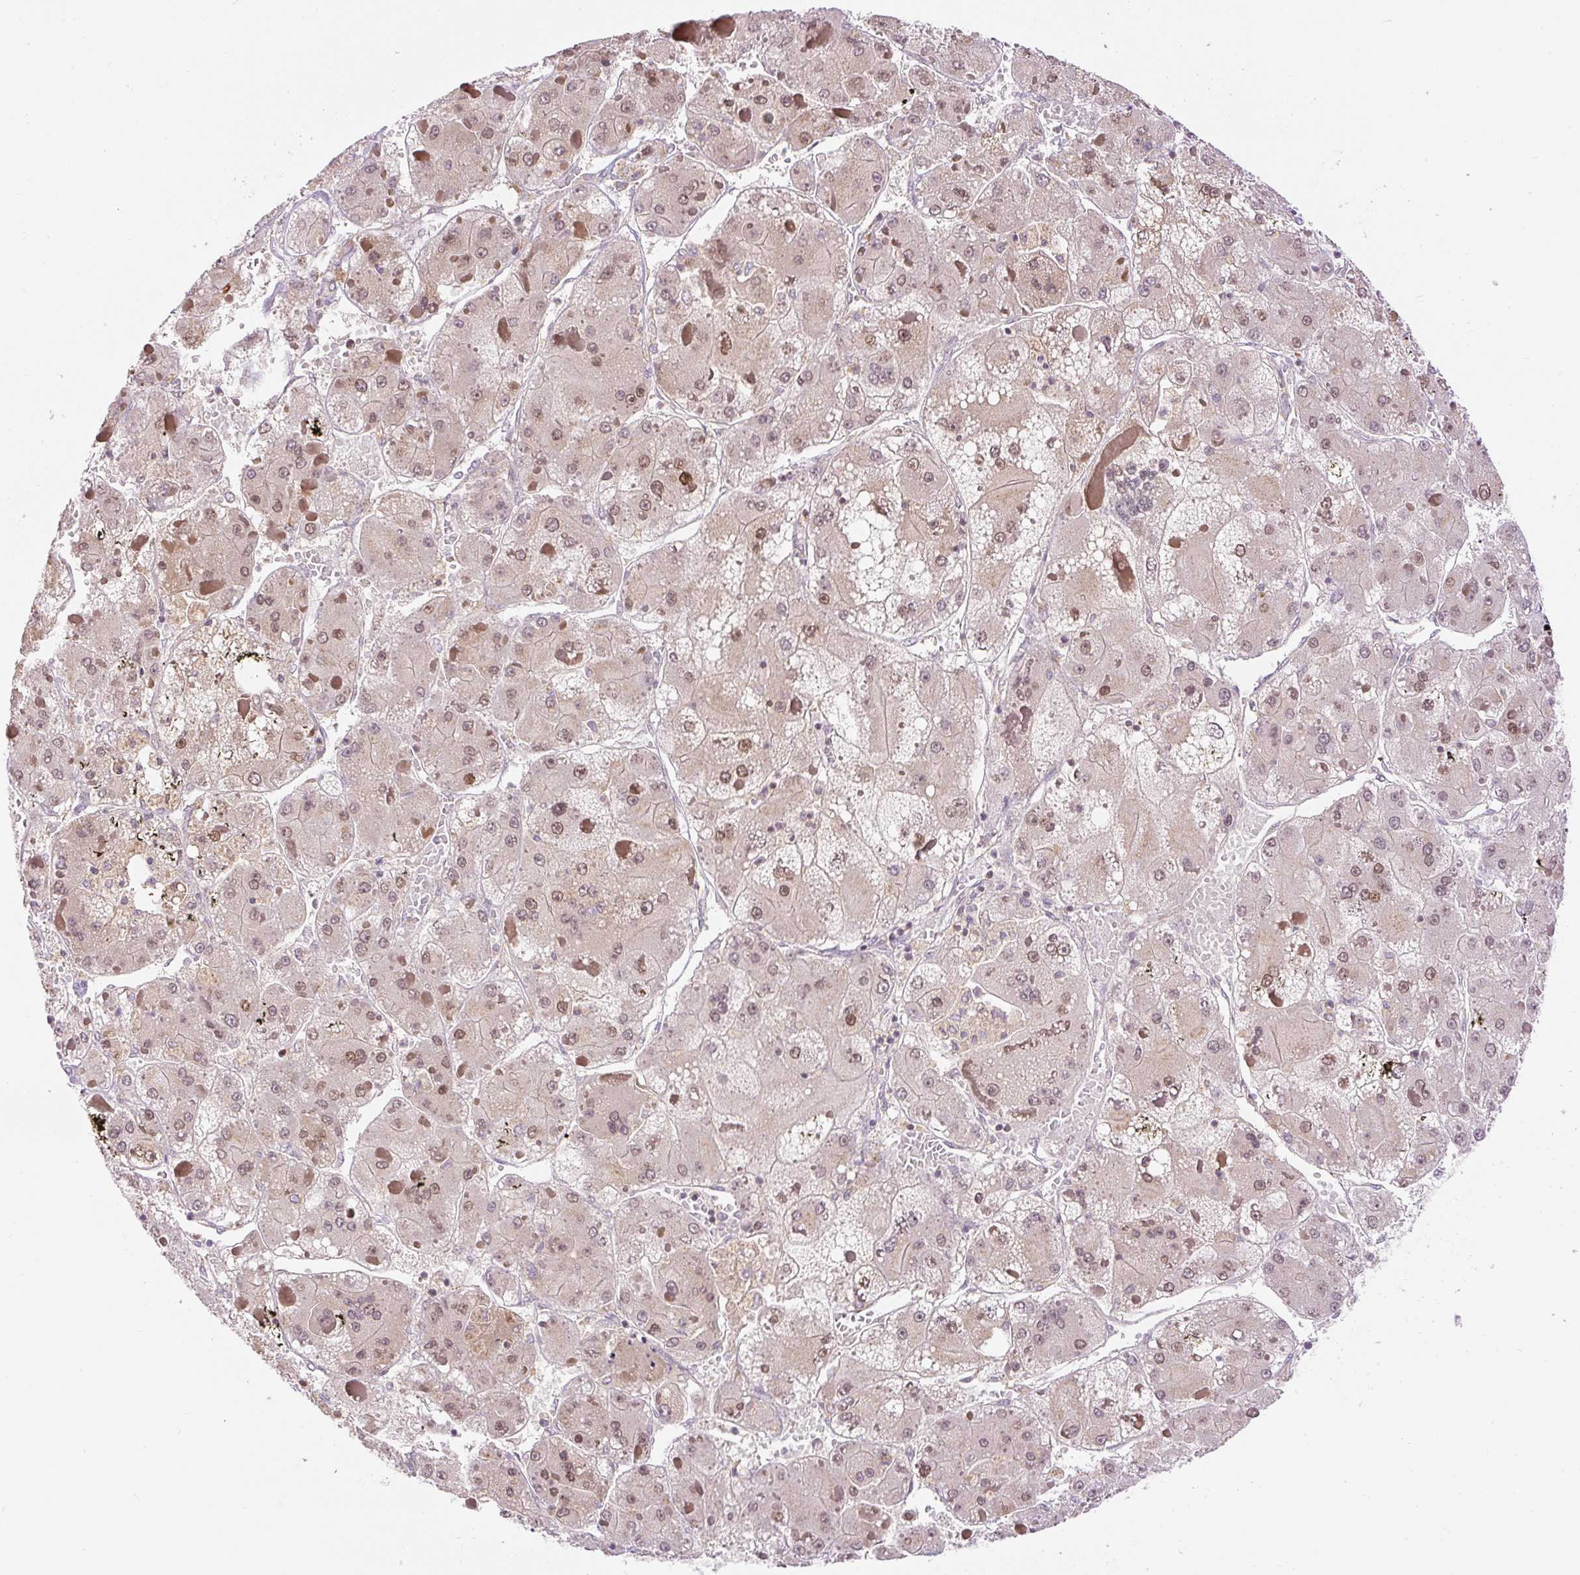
{"staining": {"intensity": "weak", "quantity": ">75%", "location": "nuclear"}, "tissue": "liver cancer", "cell_type": "Tumor cells", "image_type": "cancer", "snomed": [{"axis": "morphology", "description": "Carcinoma, Hepatocellular, NOS"}, {"axis": "topography", "description": "Liver"}], "caption": "Protein staining shows weak nuclear expression in approximately >75% of tumor cells in liver cancer. (Brightfield microscopy of DAB IHC at high magnification).", "gene": "CARD11", "patient": {"sex": "female", "age": 73}}